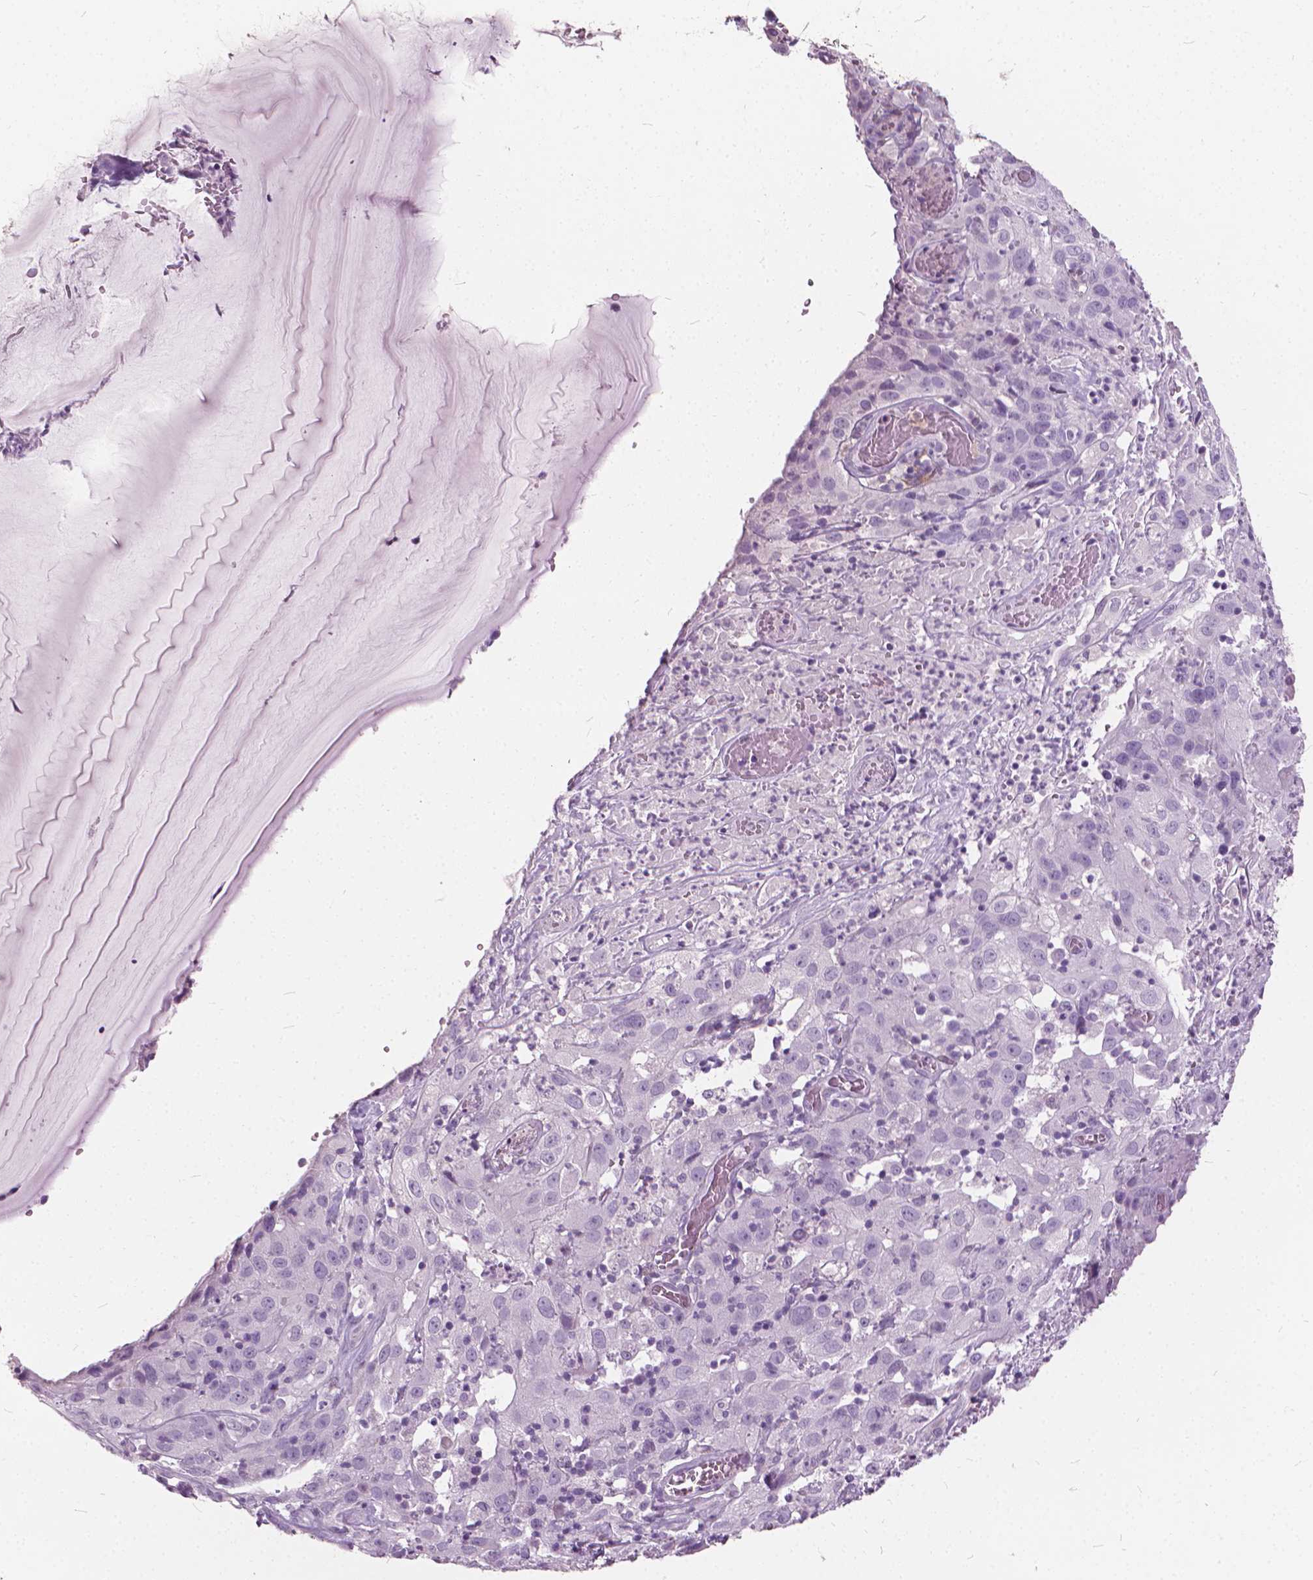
{"staining": {"intensity": "negative", "quantity": "none", "location": "none"}, "tissue": "cervical cancer", "cell_type": "Tumor cells", "image_type": "cancer", "snomed": [{"axis": "morphology", "description": "Squamous cell carcinoma, NOS"}, {"axis": "topography", "description": "Cervix"}], "caption": "This is a photomicrograph of immunohistochemistry staining of cervical cancer, which shows no positivity in tumor cells.", "gene": "DNM1", "patient": {"sex": "female", "age": 32}}